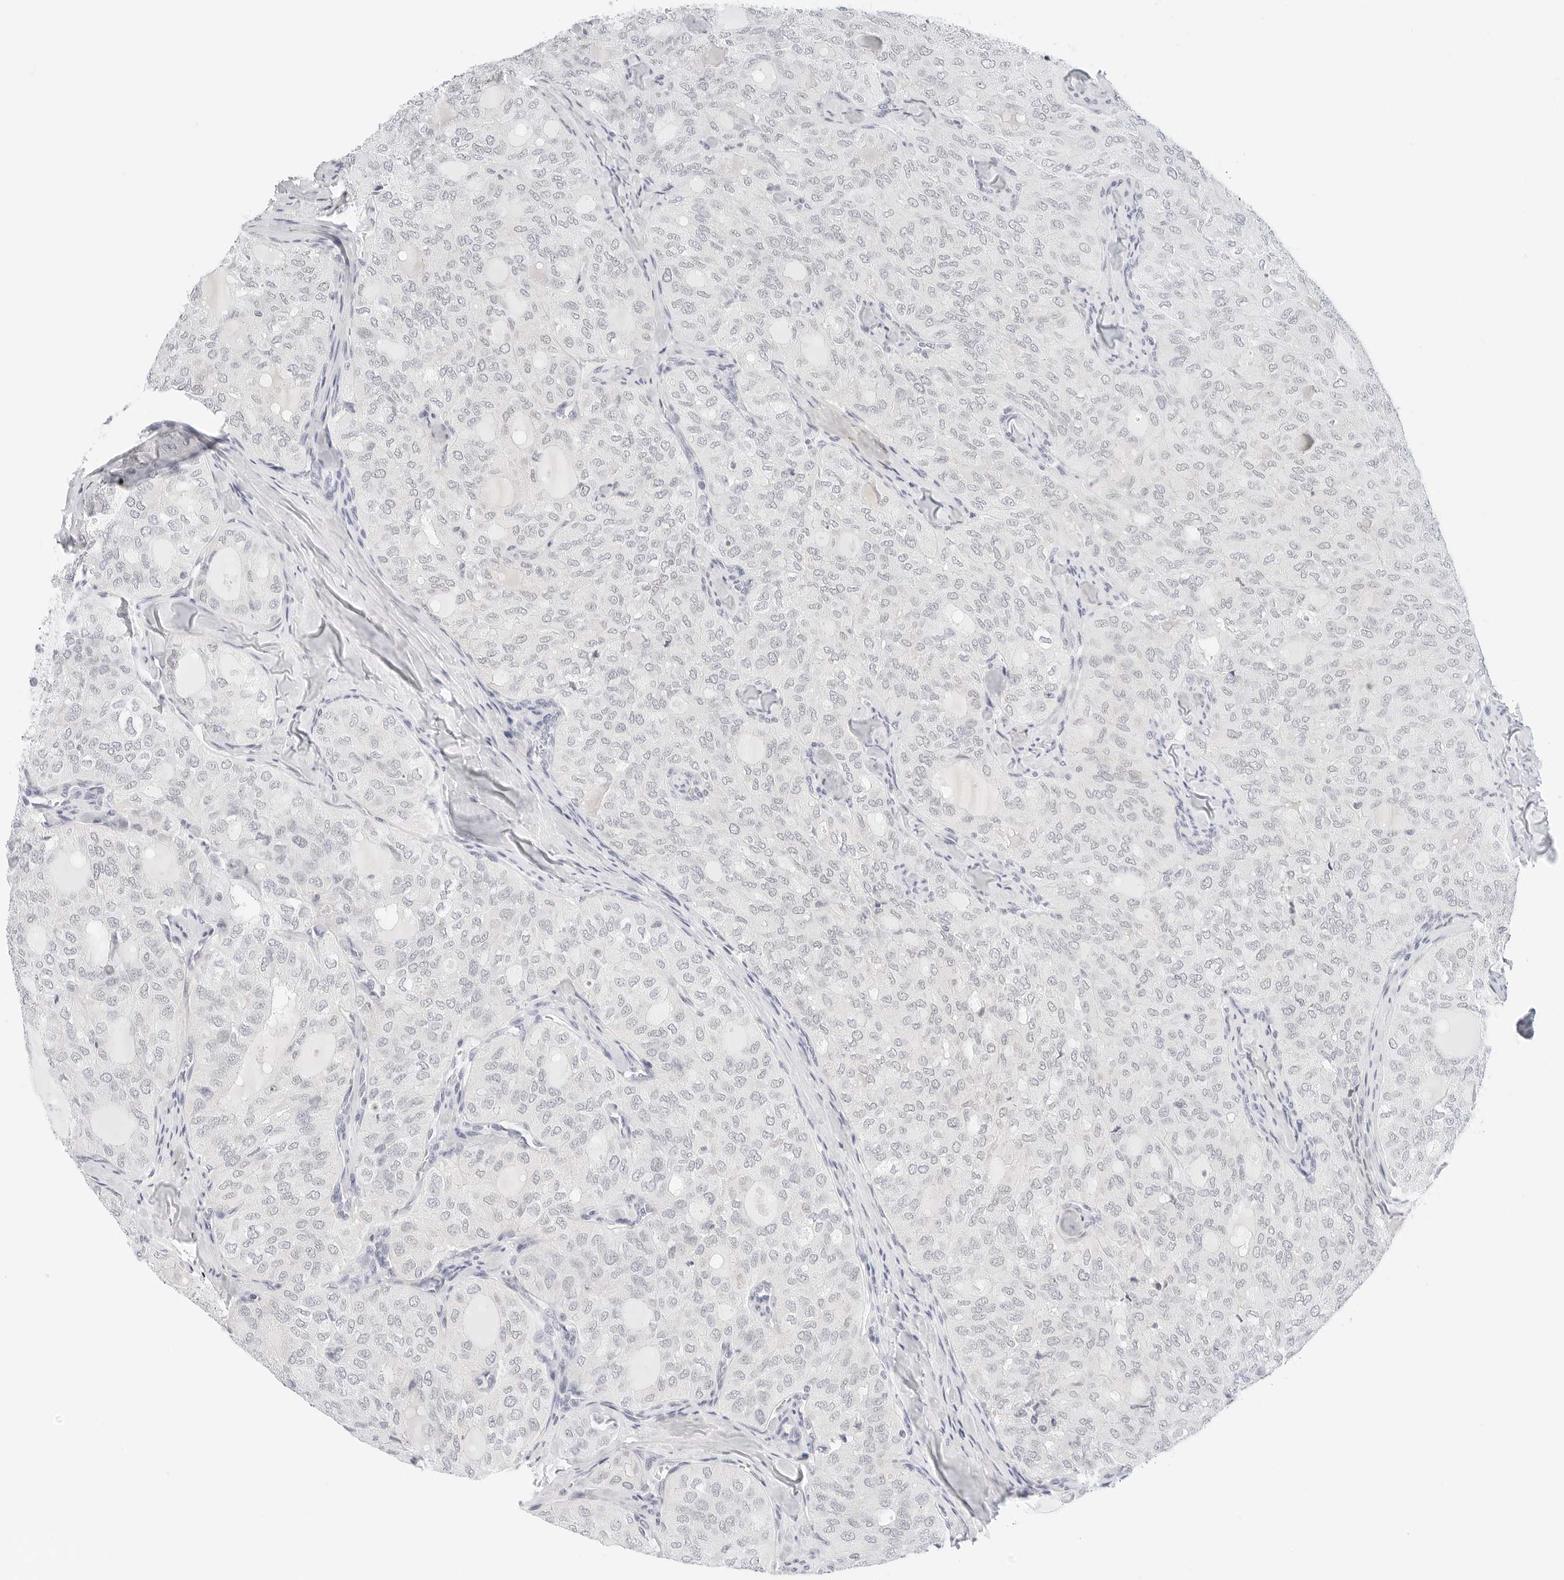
{"staining": {"intensity": "negative", "quantity": "none", "location": "none"}, "tissue": "thyroid cancer", "cell_type": "Tumor cells", "image_type": "cancer", "snomed": [{"axis": "morphology", "description": "Follicular adenoma carcinoma, NOS"}, {"axis": "topography", "description": "Thyroid gland"}], "caption": "Immunohistochemistry (IHC) histopathology image of human follicular adenoma carcinoma (thyroid) stained for a protein (brown), which exhibits no positivity in tumor cells.", "gene": "CD22", "patient": {"sex": "male", "age": 75}}